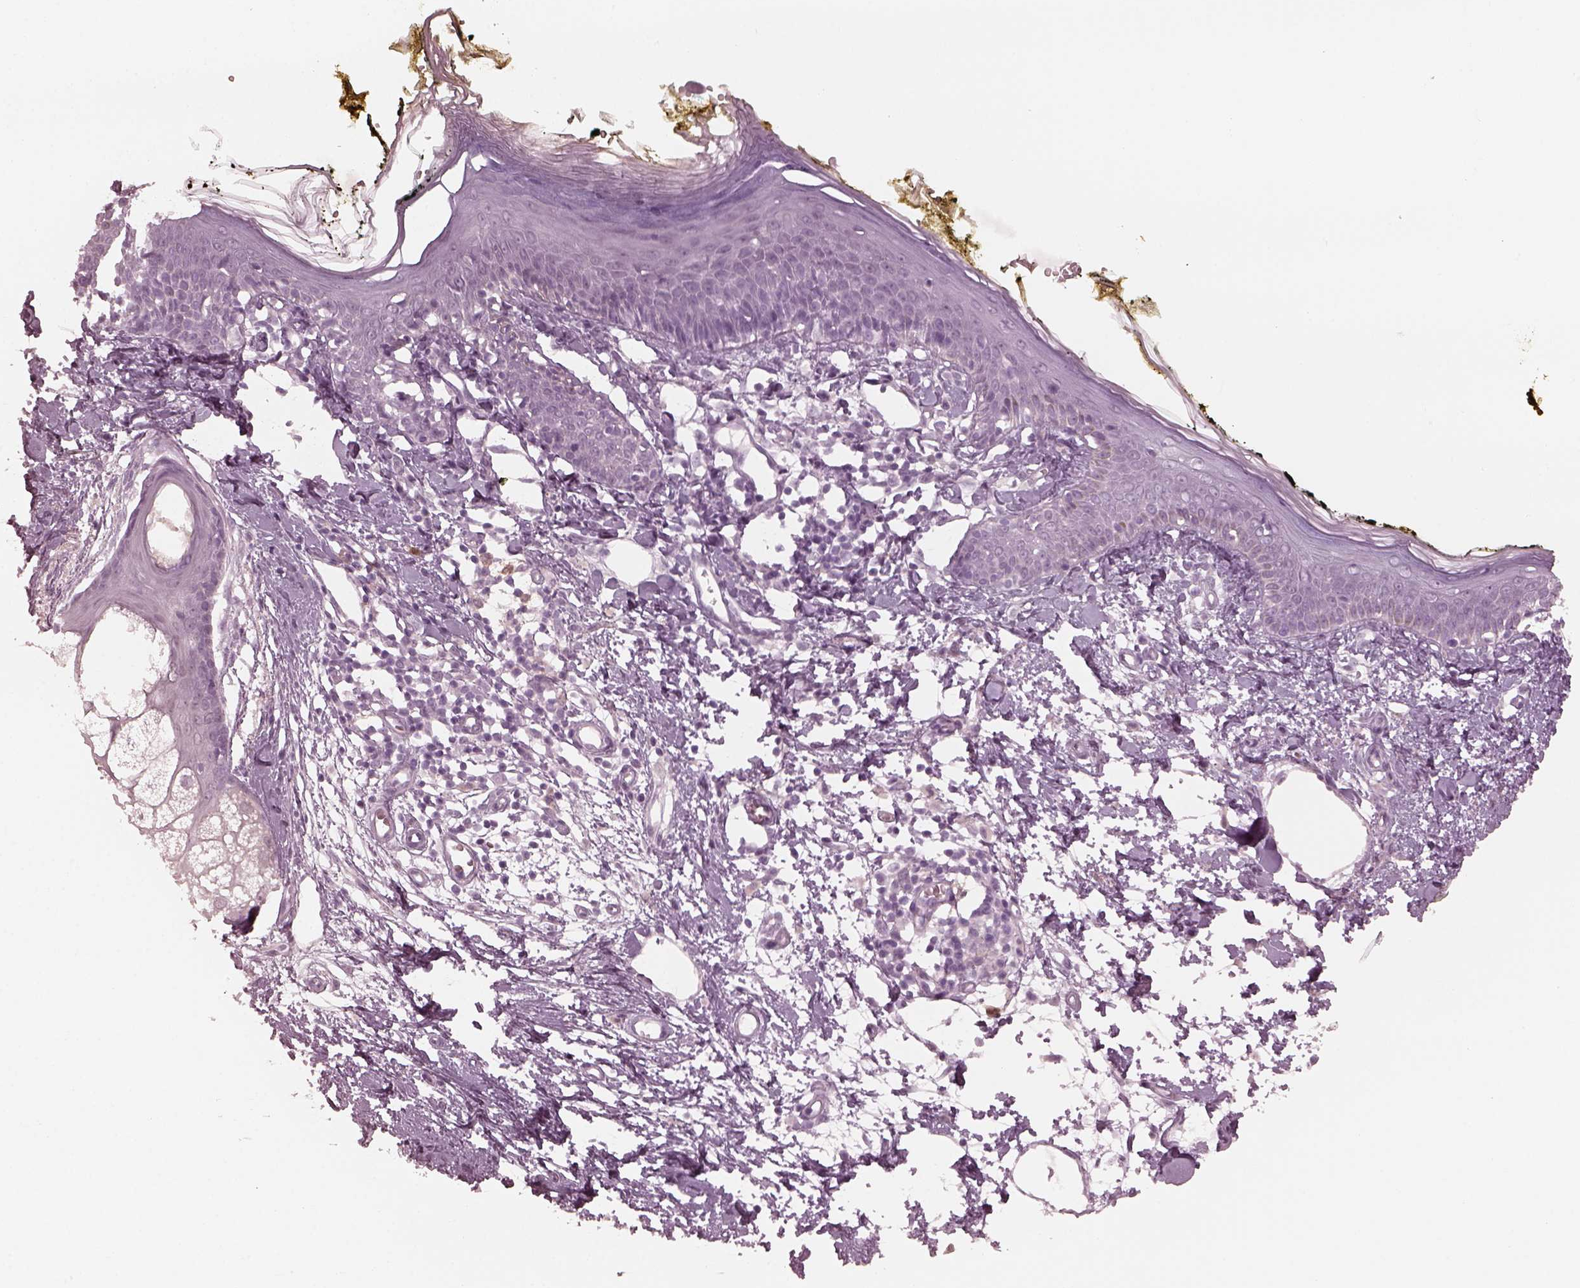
{"staining": {"intensity": "negative", "quantity": "none", "location": "none"}, "tissue": "skin", "cell_type": "Fibroblasts", "image_type": "normal", "snomed": [{"axis": "morphology", "description": "Normal tissue, NOS"}, {"axis": "topography", "description": "Skin"}], "caption": "A high-resolution photomicrograph shows IHC staining of benign skin, which demonstrates no significant expression in fibroblasts.", "gene": "C2orf81", "patient": {"sex": "male", "age": 76}}